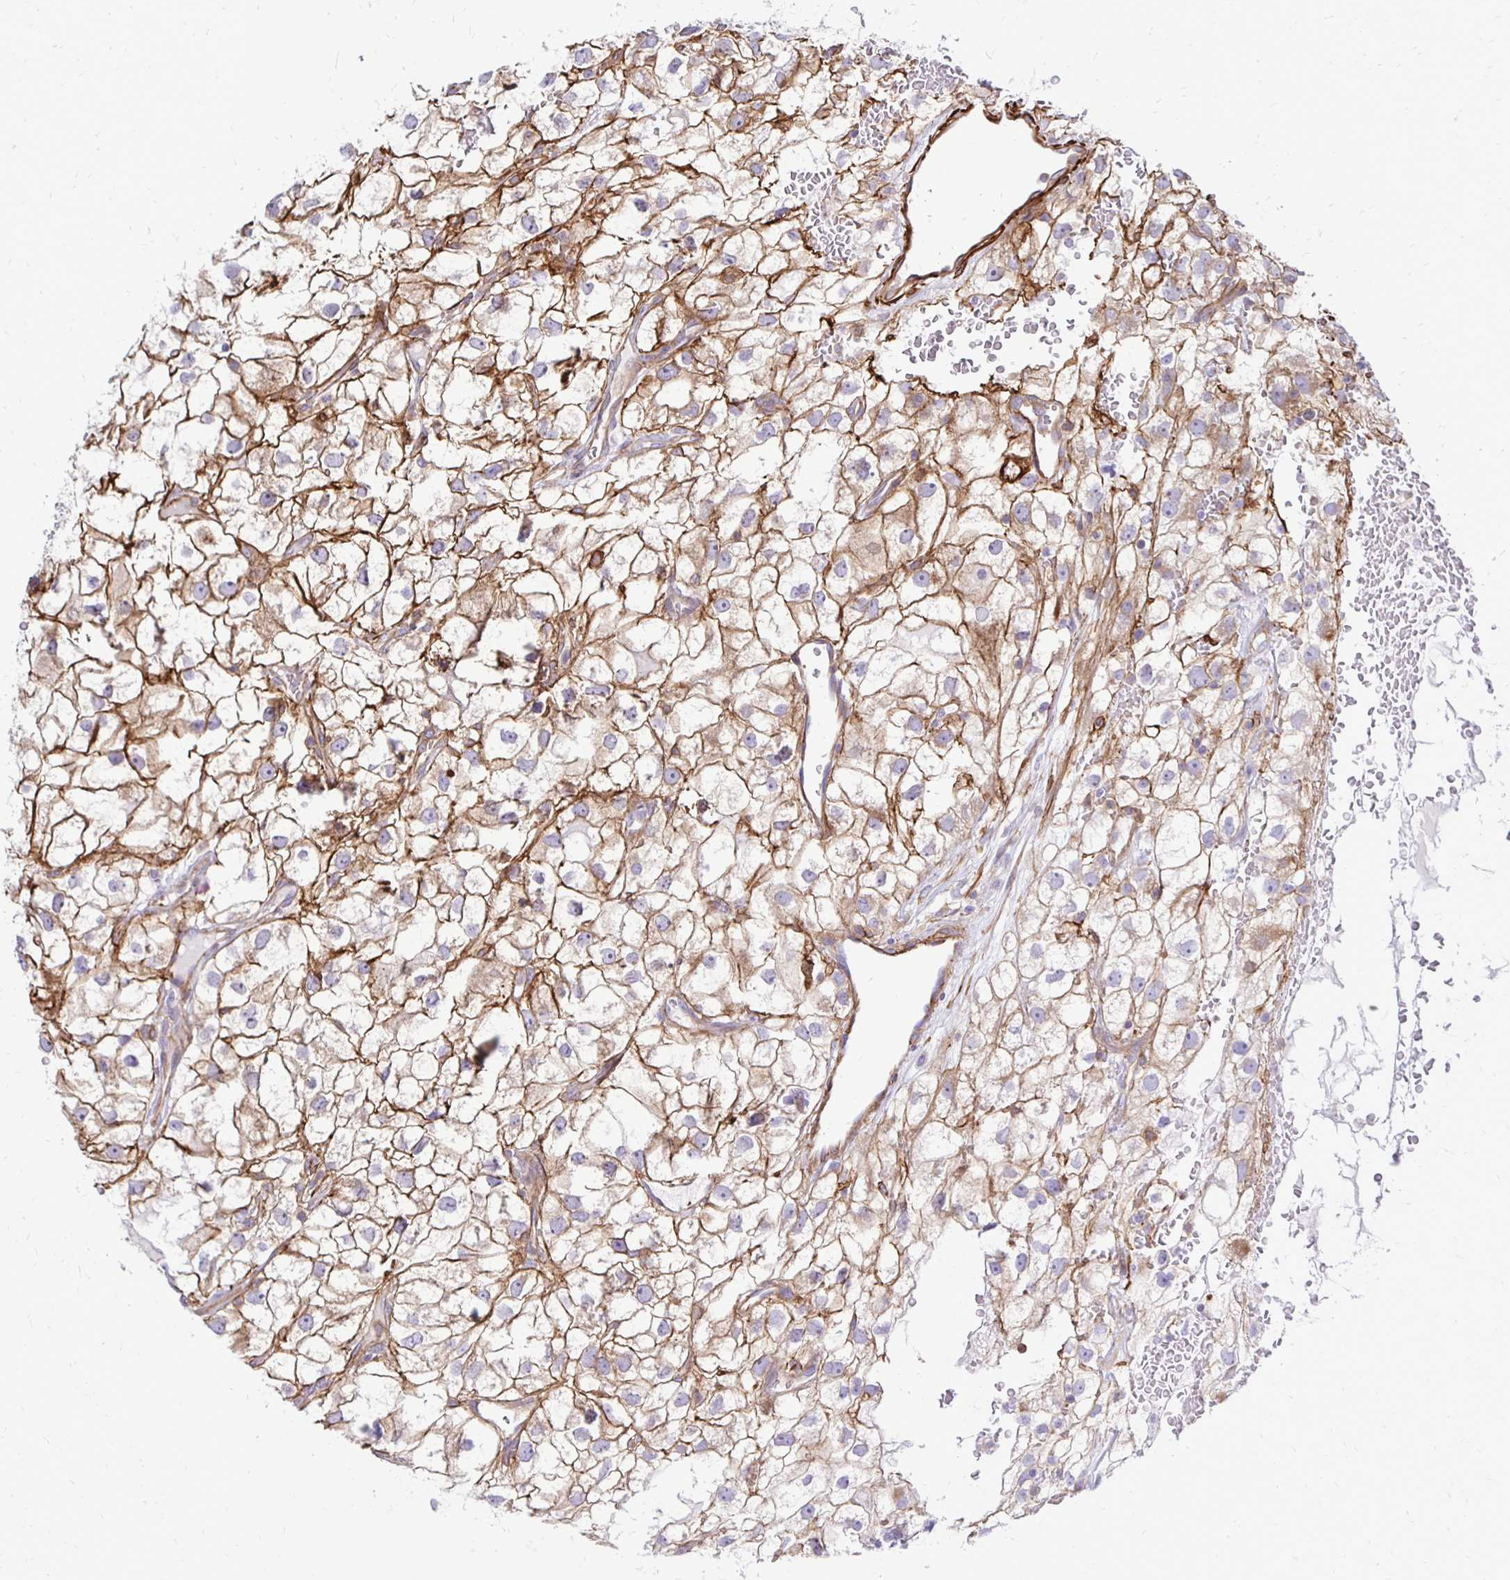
{"staining": {"intensity": "moderate", "quantity": "25%-75%", "location": "cytoplasmic/membranous"}, "tissue": "renal cancer", "cell_type": "Tumor cells", "image_type": "cancer", "snomed": [{"axis": "morphology", "description": "Adenocarcinoma, NOS"}, {"axis": "topography", "description": "Kidney"}], "caption": "Protein expression analysis of human renal cancer reveals moderate cytoplasmic/membranous expression in approximately 25%-75% of tumor cells.", "gene": "CTPS1", "patient": {"sex": "male", "age": 59}}